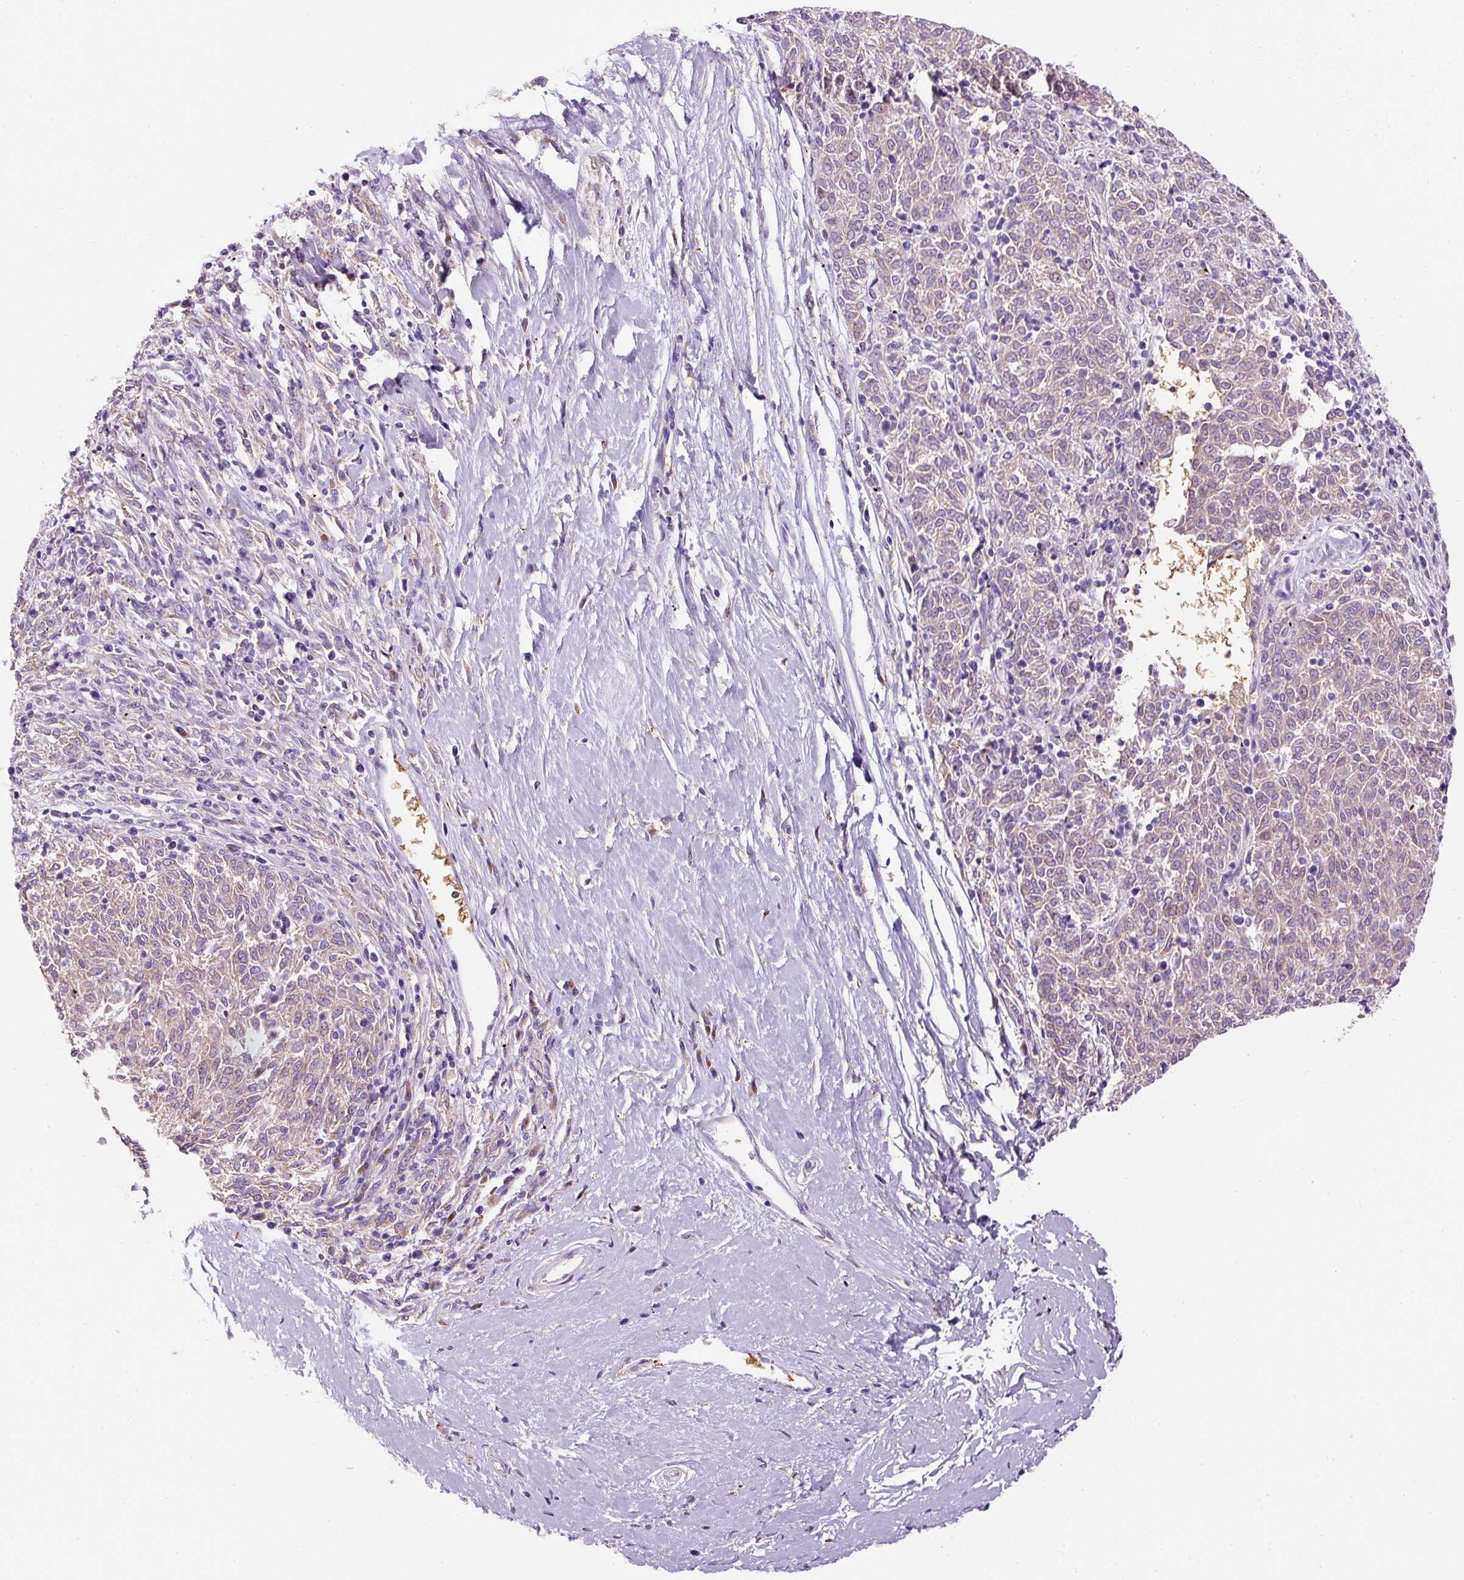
{"staining": {"intensity": "weak", "quantity": ">75%", "location": "cytoplasmic/membranous"}, "tissue": "melanoma", "cell_type": "Tumor cells", "image_type": "cancer", "snomed": [{"axis": "morphology", "description": "Malignant melanoma, NOS"}, {"axis": "topography", "description": "Skin"}], "caption": "Immunohistochemical staining of malignant melanoma demonstrates low levels of weak cytoplasmic/membranous staining in about >75% of tumor cells. (Stains: DAB in brown, nuclei in blue, Microscopy: brightfield microscopy at high magnification).", "gene": "PRRC2A", "patient": {"sex": "female", "age": 72}}